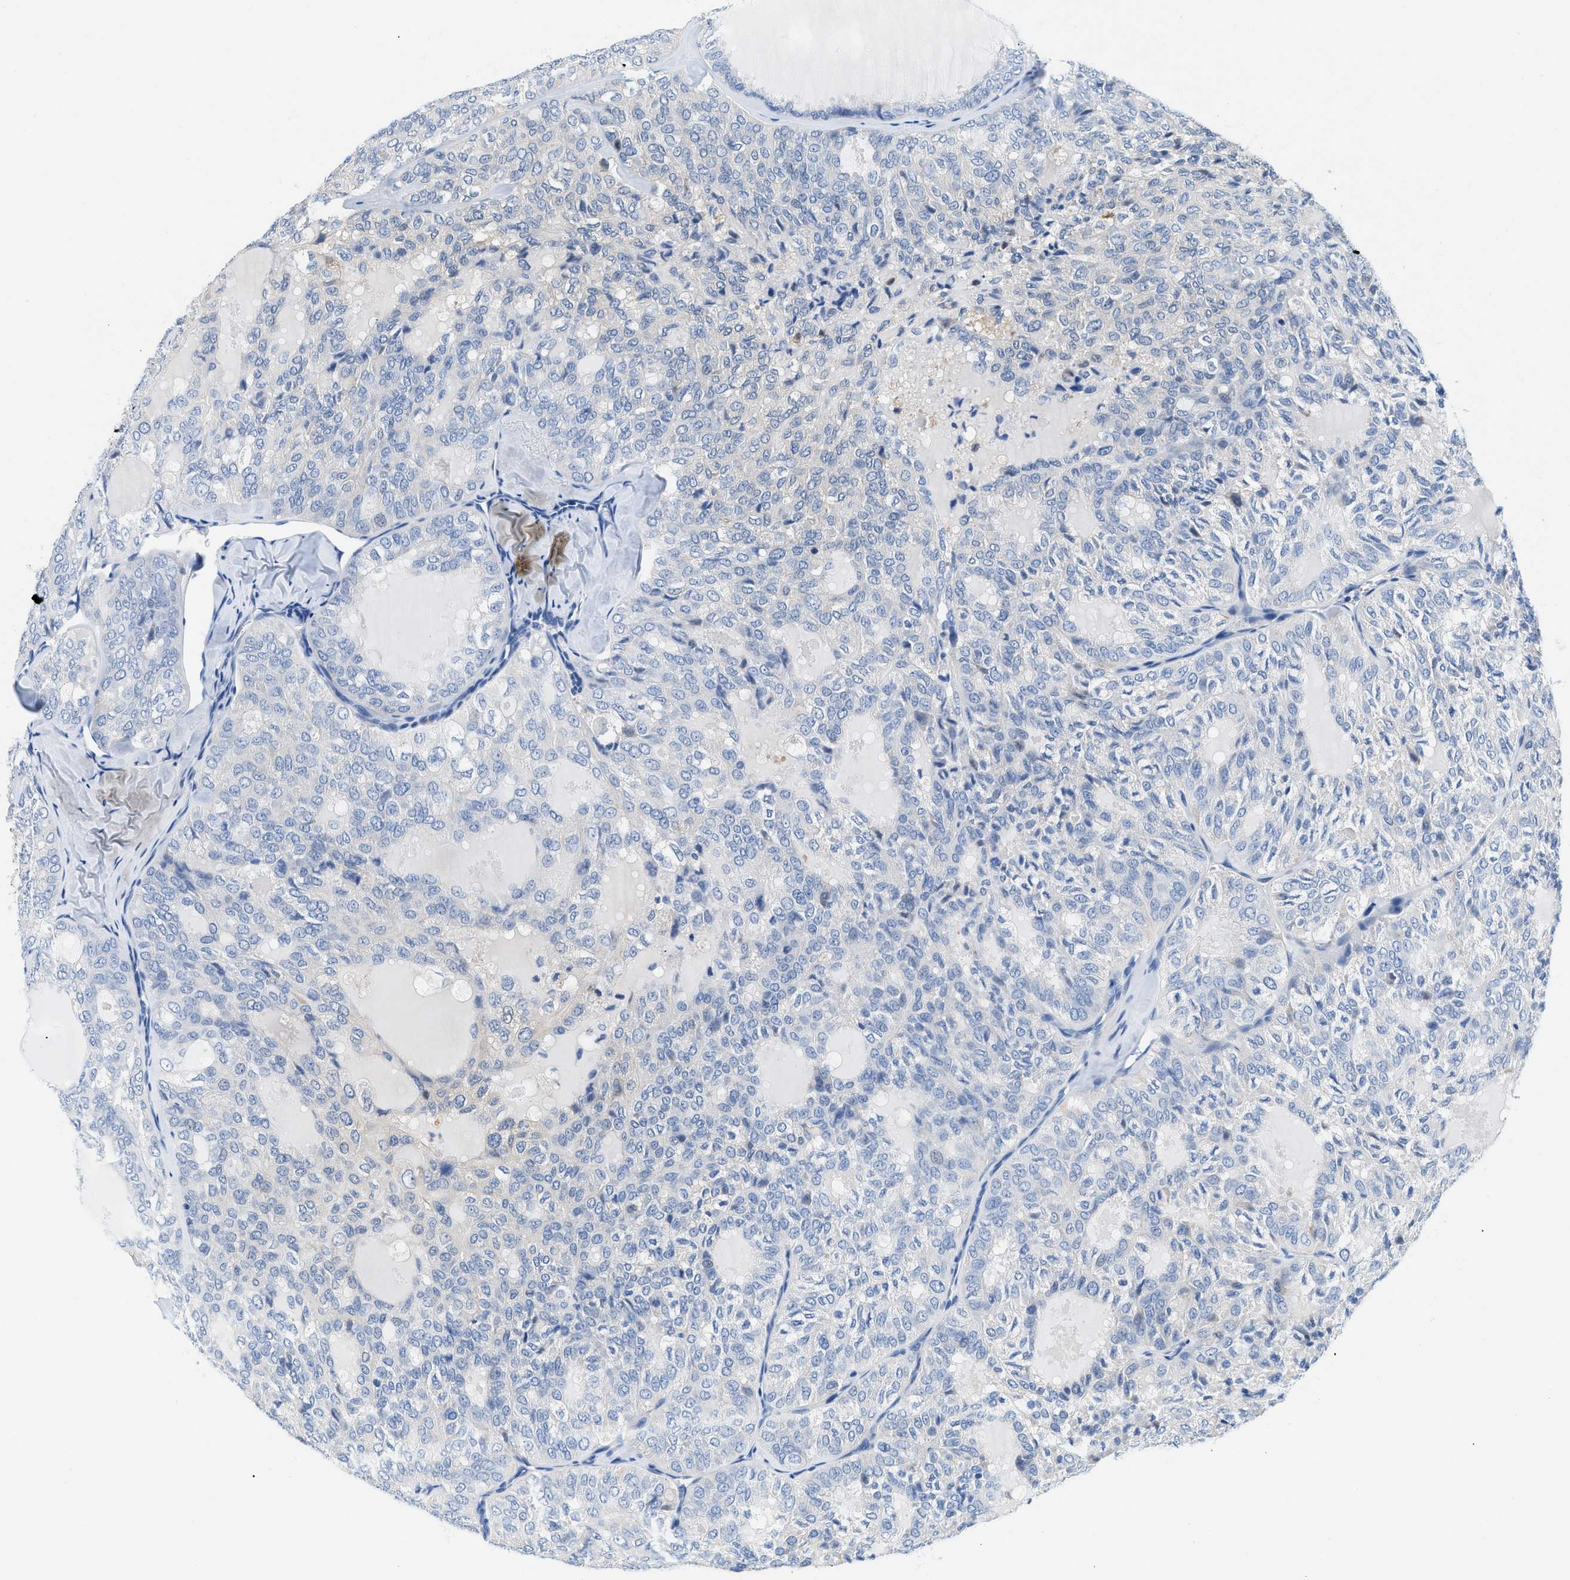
{"staining": {"intensity": "negative", "quantity": "none", "location": "none"}, "tissue": "thyroid cancer", "cell_type": "Tumor cells", "image_type": "cancer", "snomed": [{"axis": "morphology", "description": "Follicular adenoma carcinoma, NOS"}, {"axis": "topography", "description": "Thyroid gland"}], "caption": "The immunohistochemistry (IHC) histopathology image has no significant expression in tumor cells of thyroid follicular adenoma carcinoma tissue. (DAB (3,3'-diaminobenzidine) immunohistochemistry with hematoxylin counter stain).", "gene": "BPGM", "patient": {"sex": "male", "age": 75}}